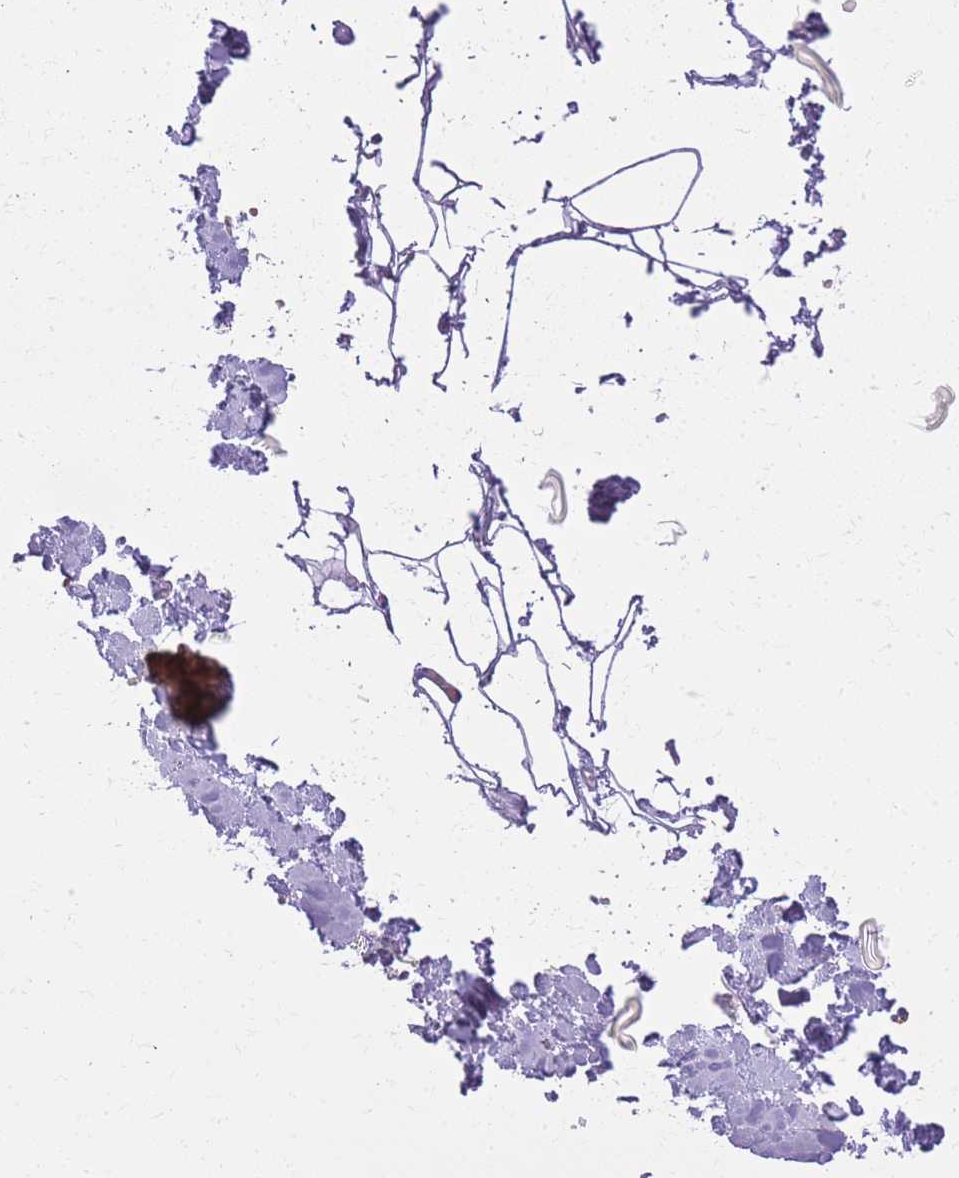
{"staining": {"intensity": "negative", "quantity": "none", "location": "none"}, "tissue": "adipose tissue", "cell_type": "Adipocytes", "image_type": "normal", "snomed": [{"axis": "morphology", "description": "Normal tissue, NOS"}, {"axis": "topography", "description": "Salivary gland"}, {"axis": "topography", "description": "Peripheral nerve tissue"}], "caption": "Adipocytes show no significant staining in benign adipose tissue. The staining is performed using DAB (3,3'-diaminobenzidine) brown chromogen with nuclei counter-stained in using hematoxylin.", "gene": "RADX", "patient": {"sex": "male", "age": 38}}